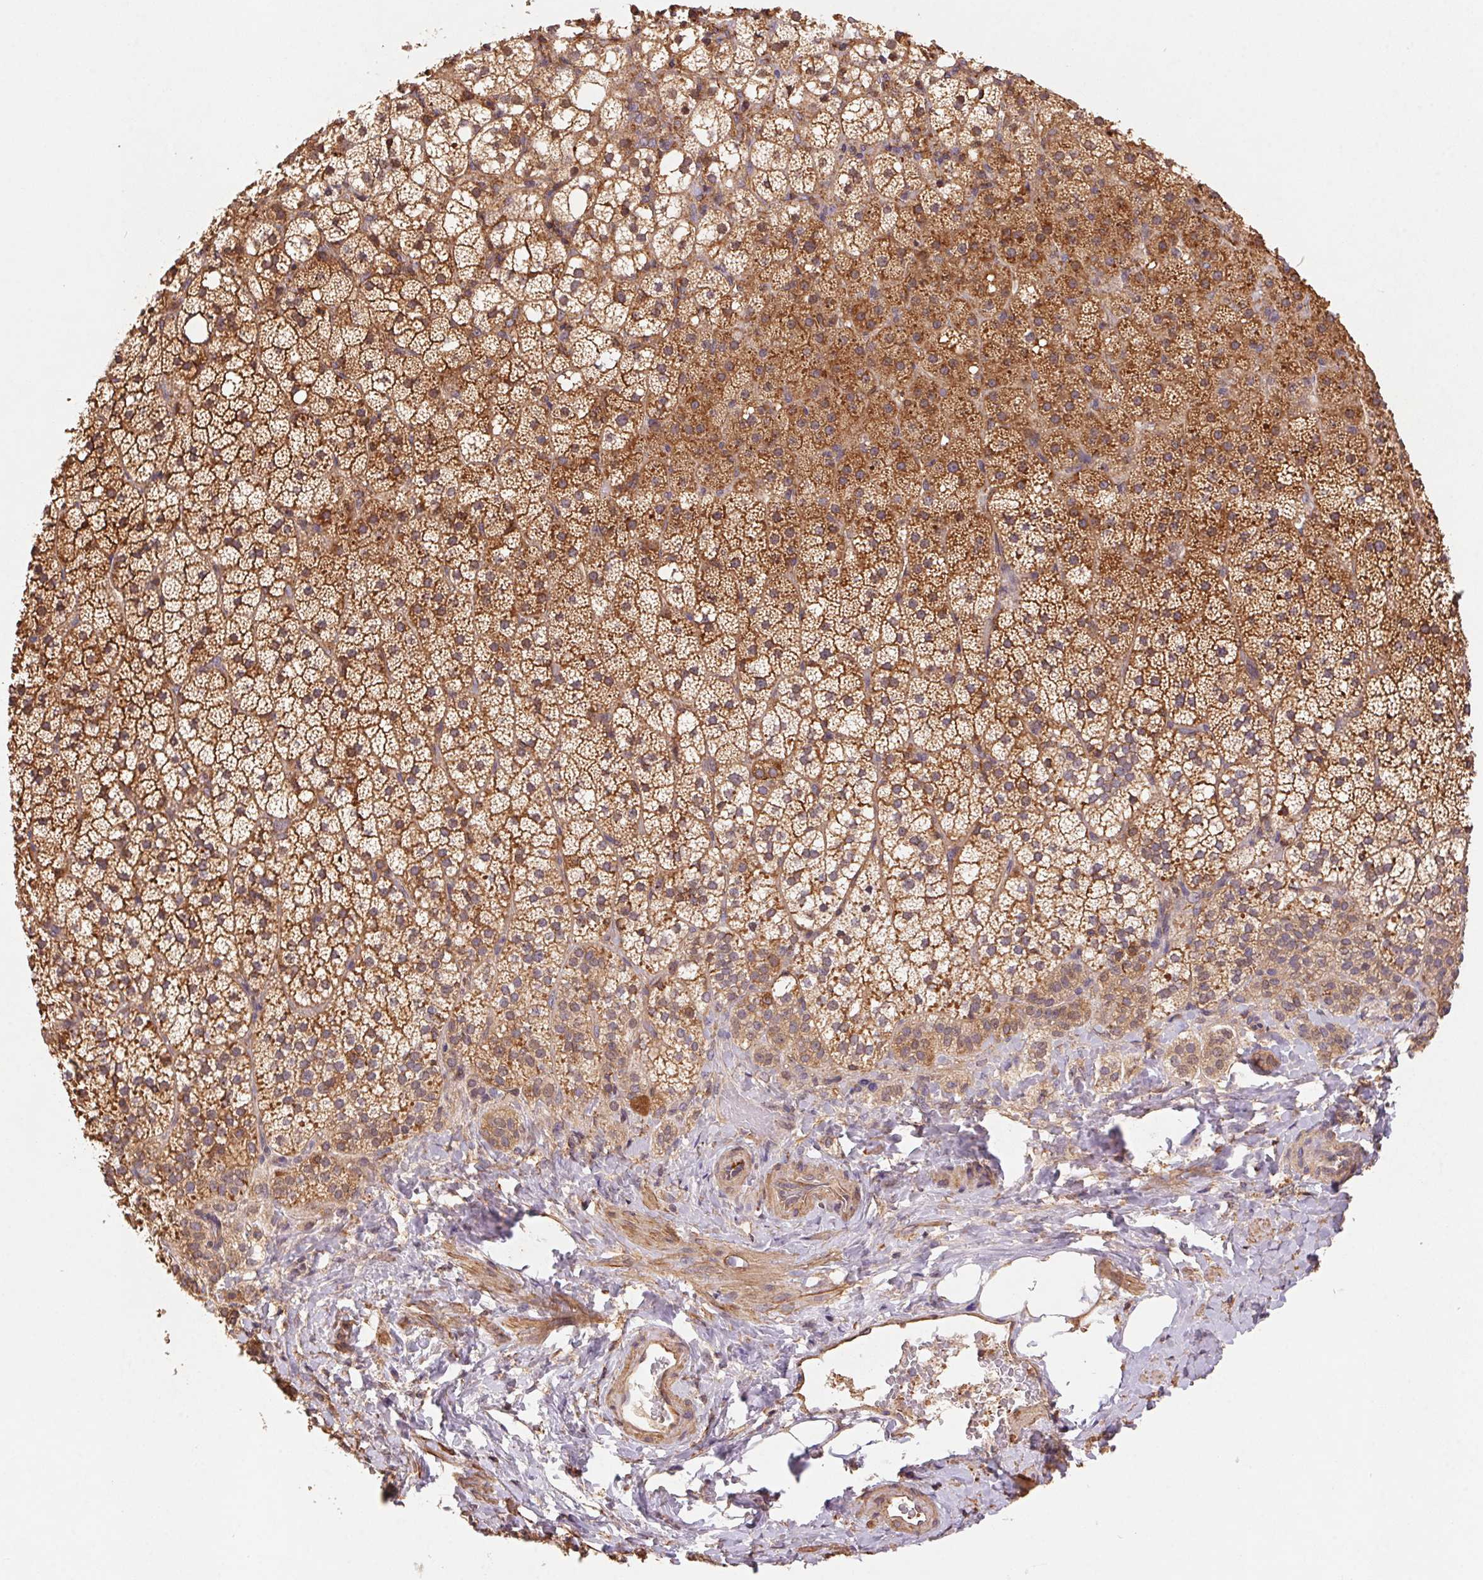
{"staining": {"intensity": "strong", "quantity": ">75%", "location": "cytoplasmic/membranous"}, "tissue": "adrenal gland", "cell_type": "Glandular cells", "image_type": "normal", "snomed": [{"axis": "morphology", "description": "Normal tissue, NOS"}, {"axis": "topography", "description": "Adrenal gland"}], "caption": "IHC micrograph of unremarkable human adrenal gland stained for a protein (brown), which demonstrates high levels of strong cytoplasmic/membranous staining in approximately >75% of glandular cells.", "gene": "ATG10", "patient": {"sex": "male", "age": 53}}